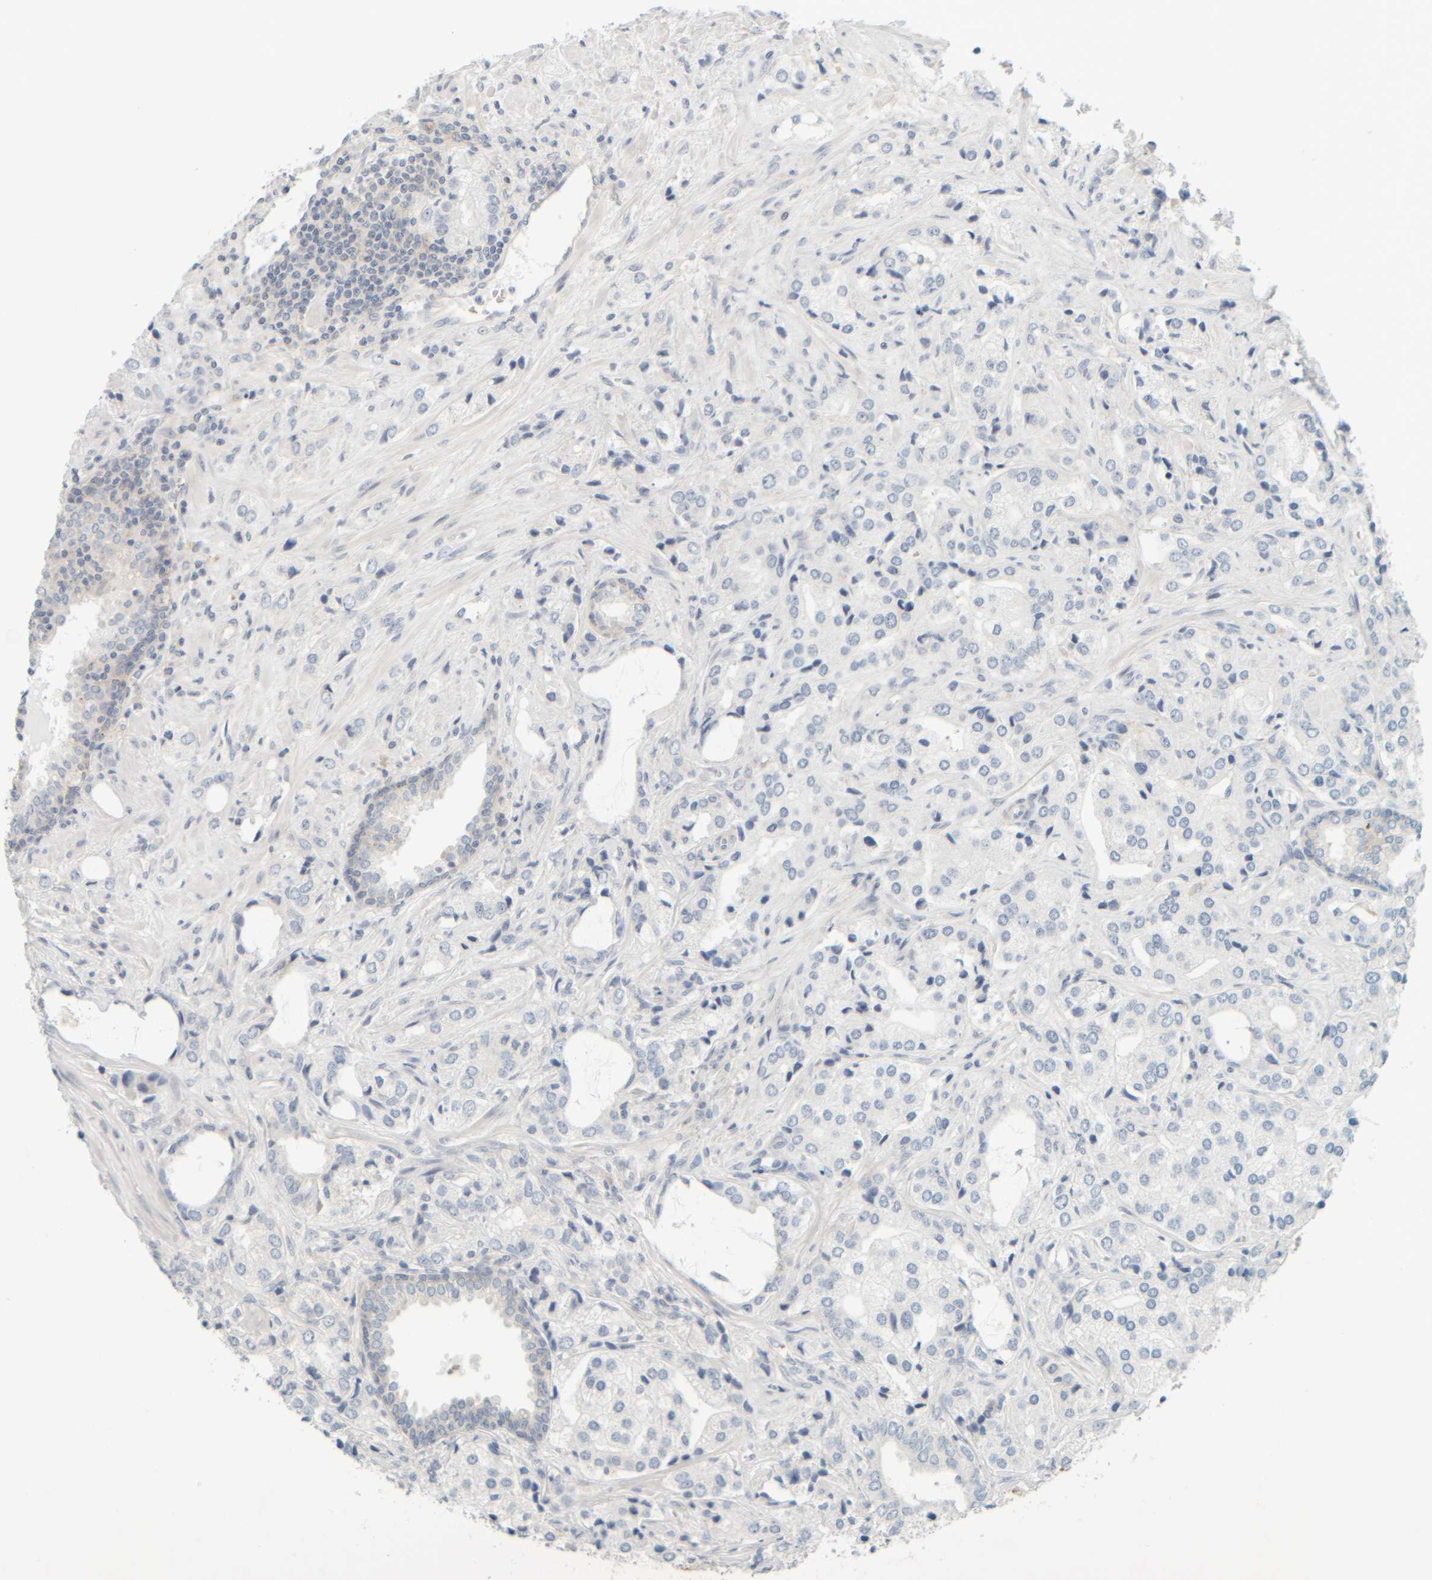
{"staining": {"intensity": "negative", "quantity": "none", "location": "none"}, "tissue": "prostate cancer", "cell_type": "Tumor cells", "image_type": "cancer", "snomed": [{"axis": "morphology", "description": "Adenocarcinoma, High grade"}, {"axis": "topography", "description": "Prostate"}], "caption": "Image shows no significant protein staining in tumor cells of prostate cancer (high-grade adenocarcinoma). (DAB immunohistochemistry, high magnification).", "gene": "PTGES3L-AARSD1", "patient": {"sex": "male", "age": 66}}